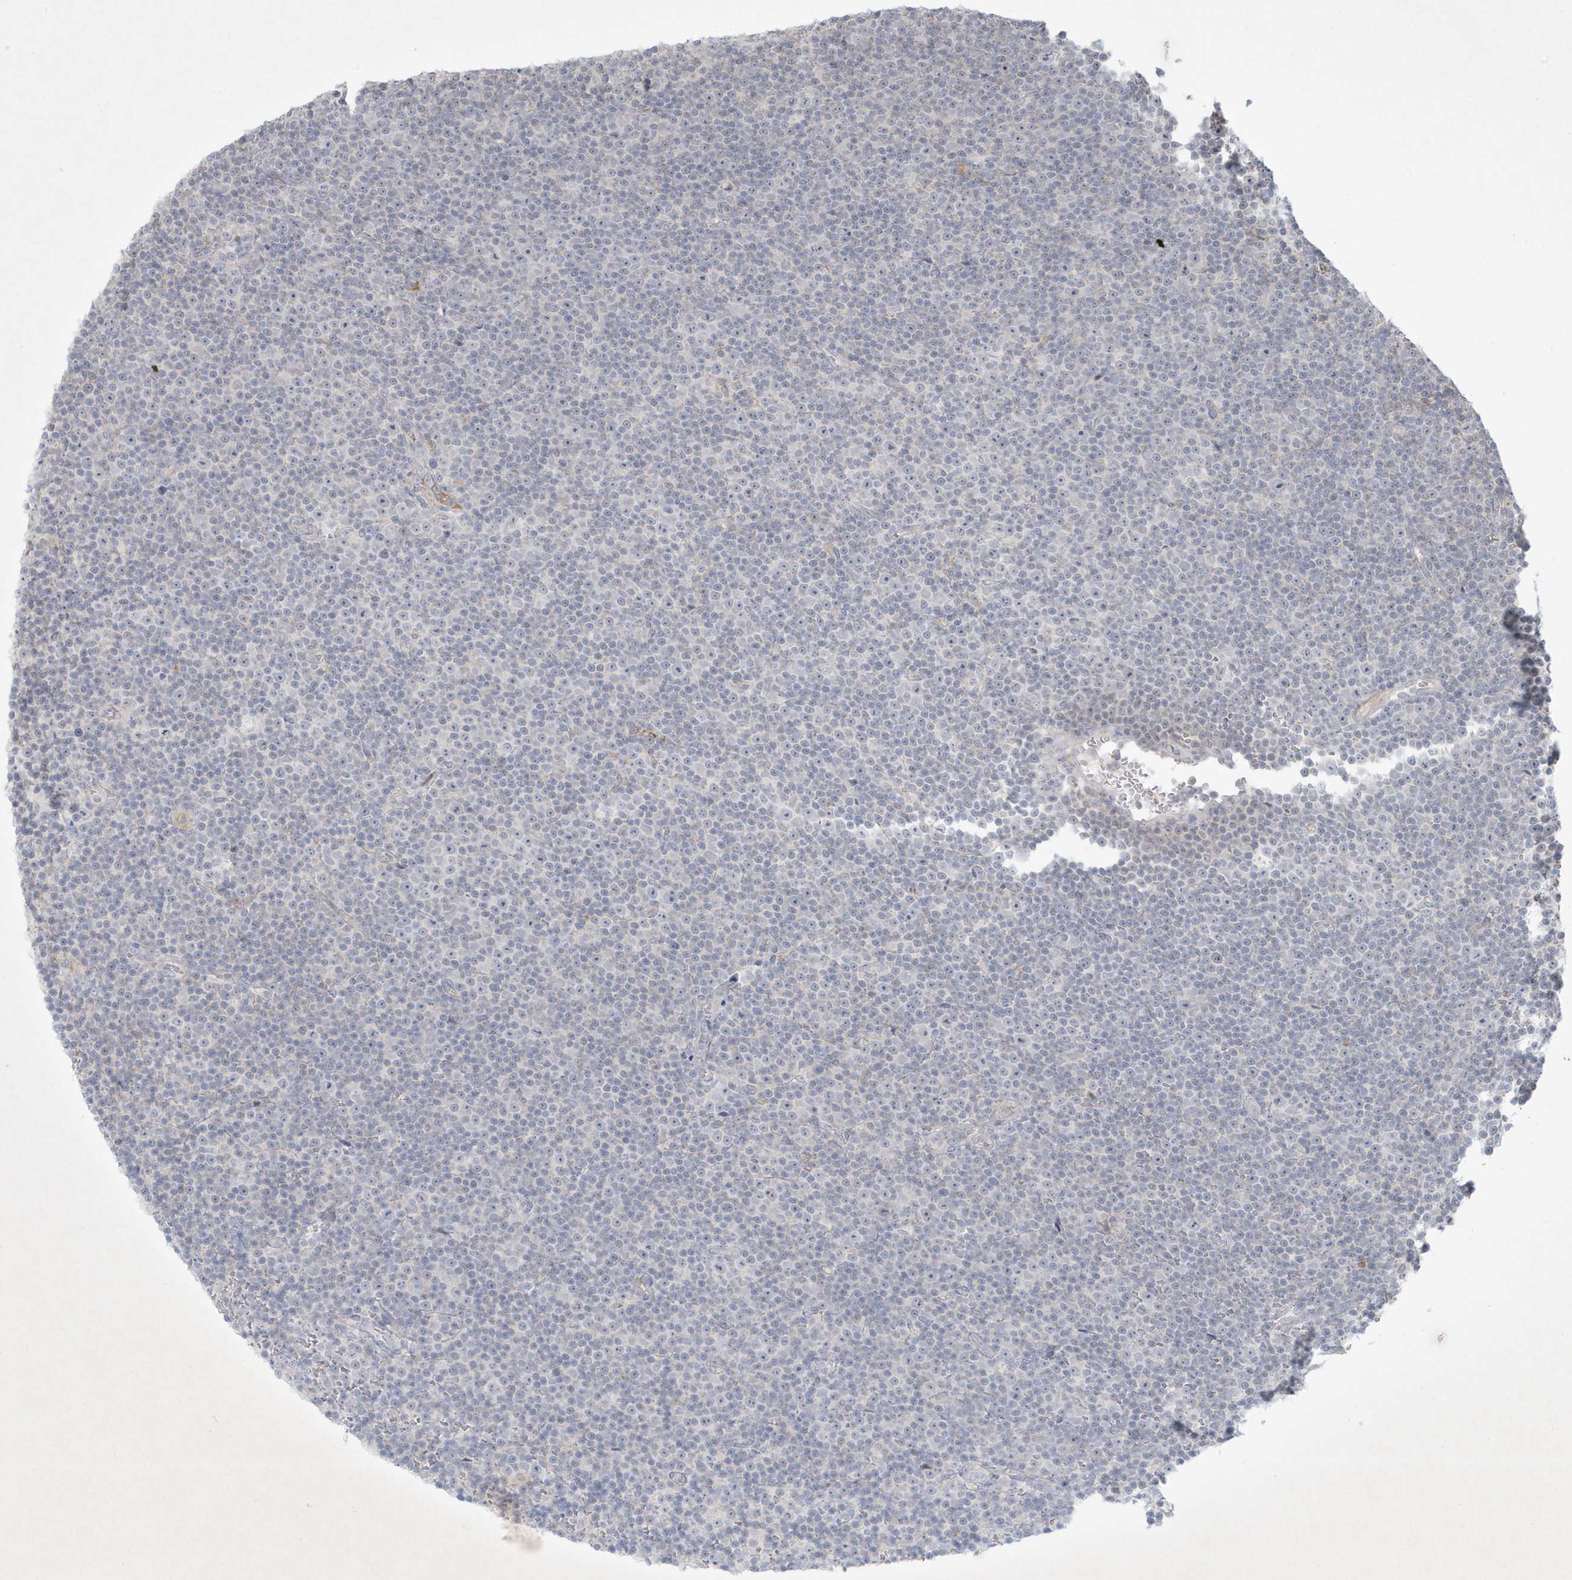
{"staining": {"intensity": "negative", "quantity": "none", "location": "none"}, "tissue": "lymphoma", "cell_type": "Tumor cells", "image_type": "cancer", "snomed": [{"axis": "morphology", "description": "Malignant lymphoma, non-Hodgkin's type, Low grade"}, {"axis": "topography", "description": "Lymph node"}], "caption": "The image exhibits no significant positivity in tumor cells of lymphoma. (Brightfield microscopy of DAB (3,3'-diaminobenzidine) immunohistochemistry (IHC) at high magnification).", "gene": "CCDC24", "patient": {"sex": "female", "age": 67}}